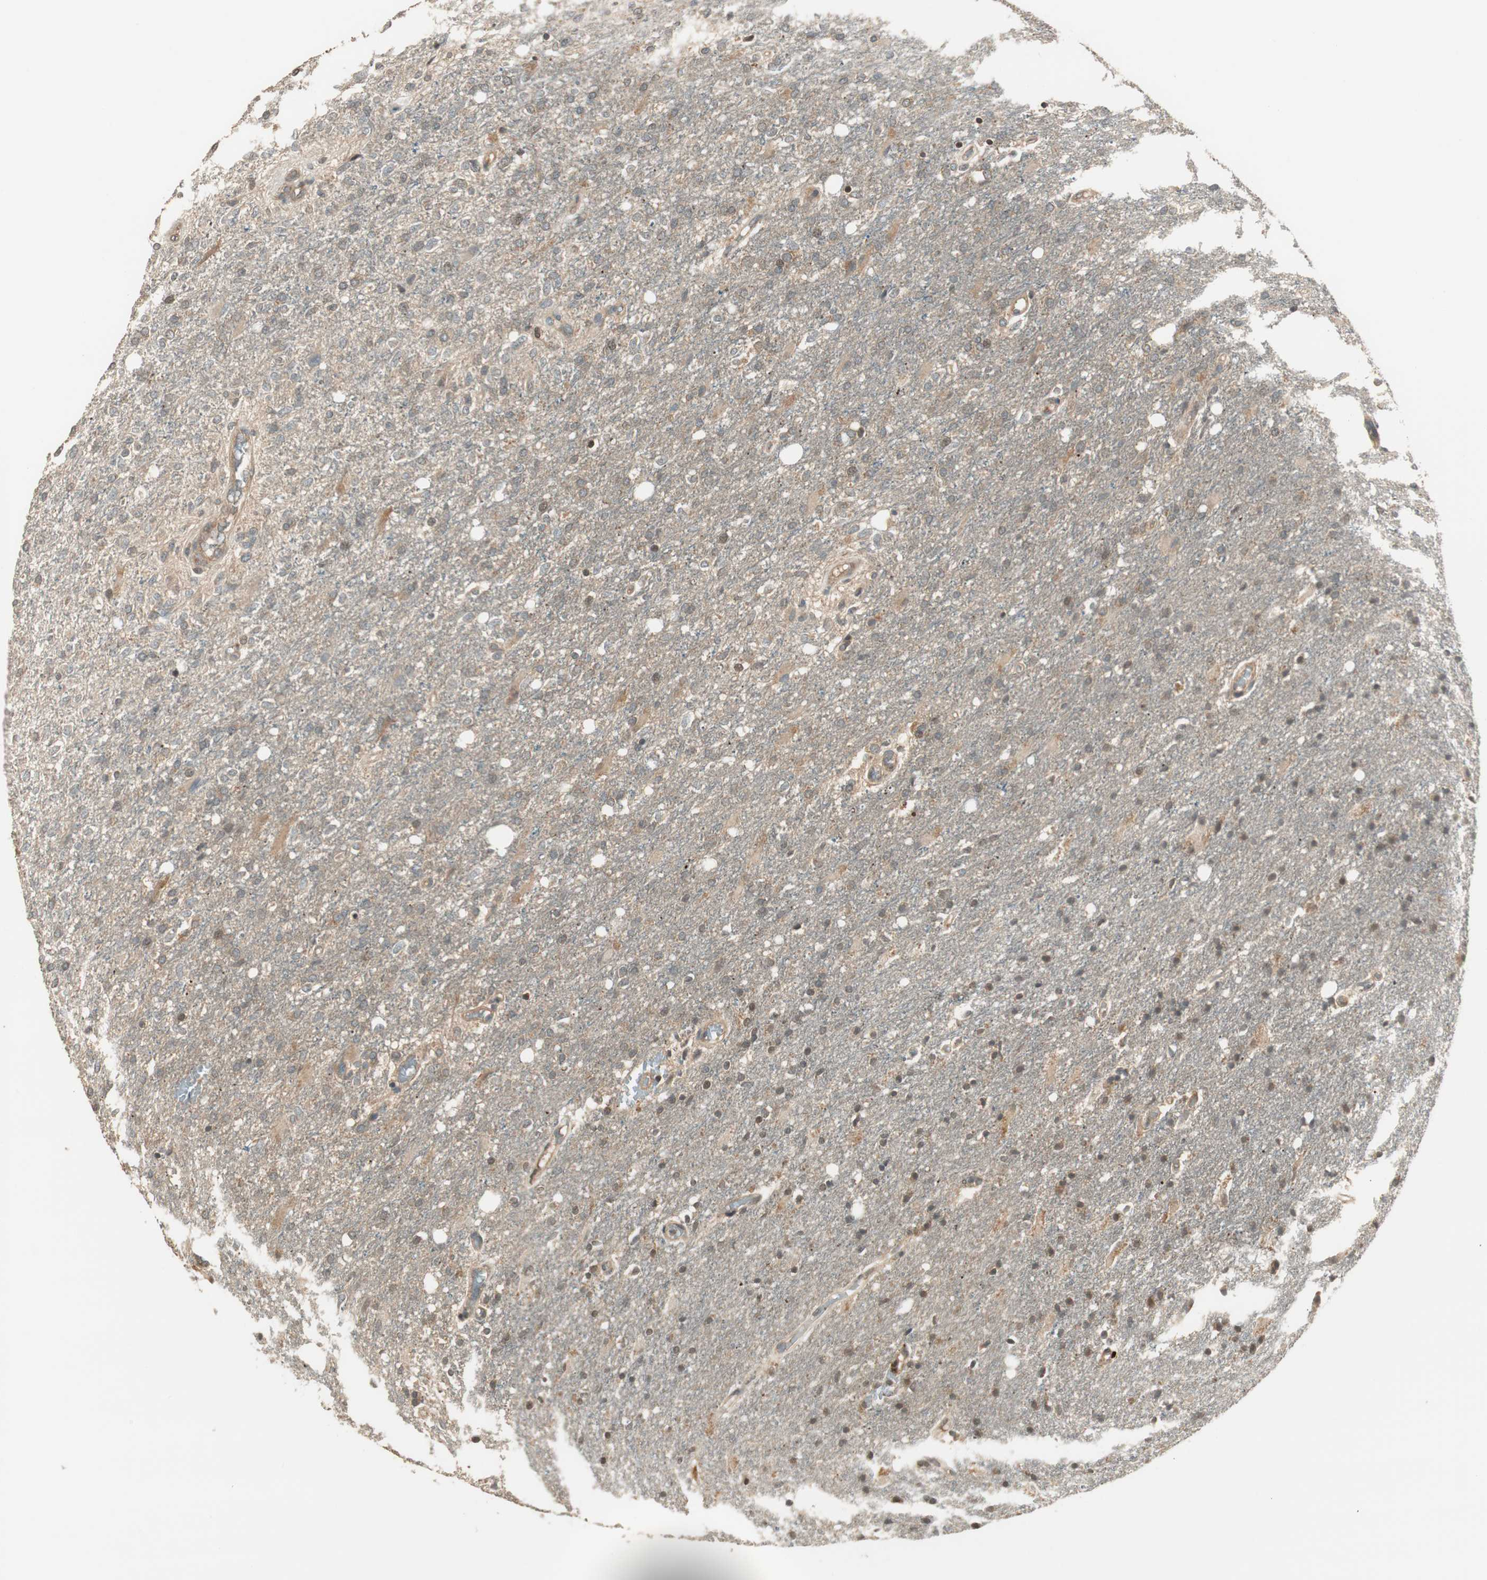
{"staining": {"intensity": "moderate", "quantity": "<25%", "location": "cytoplasmic/membranous,nuclear"}, "tissue": "glioma", "cell_type": "Tumor cells", "image_type": "cancer", "snomed": [{"axis": "morphology", "description": "Normal tissue, NOS"}, {"axis": "morphology", "description": "Glioma, malignant, High grade"}, {"axis": "topography", "description": "Cerebral cortex"}], "caption": "An image showing moderate cytoplasmic/membranous and nuclear staining in approximately <25% of tumor cells in glioma, as visualized by brown immunohistochemical staining.", "gene": "PFDN5", "patient": {"sex": "male", "age": 77}}